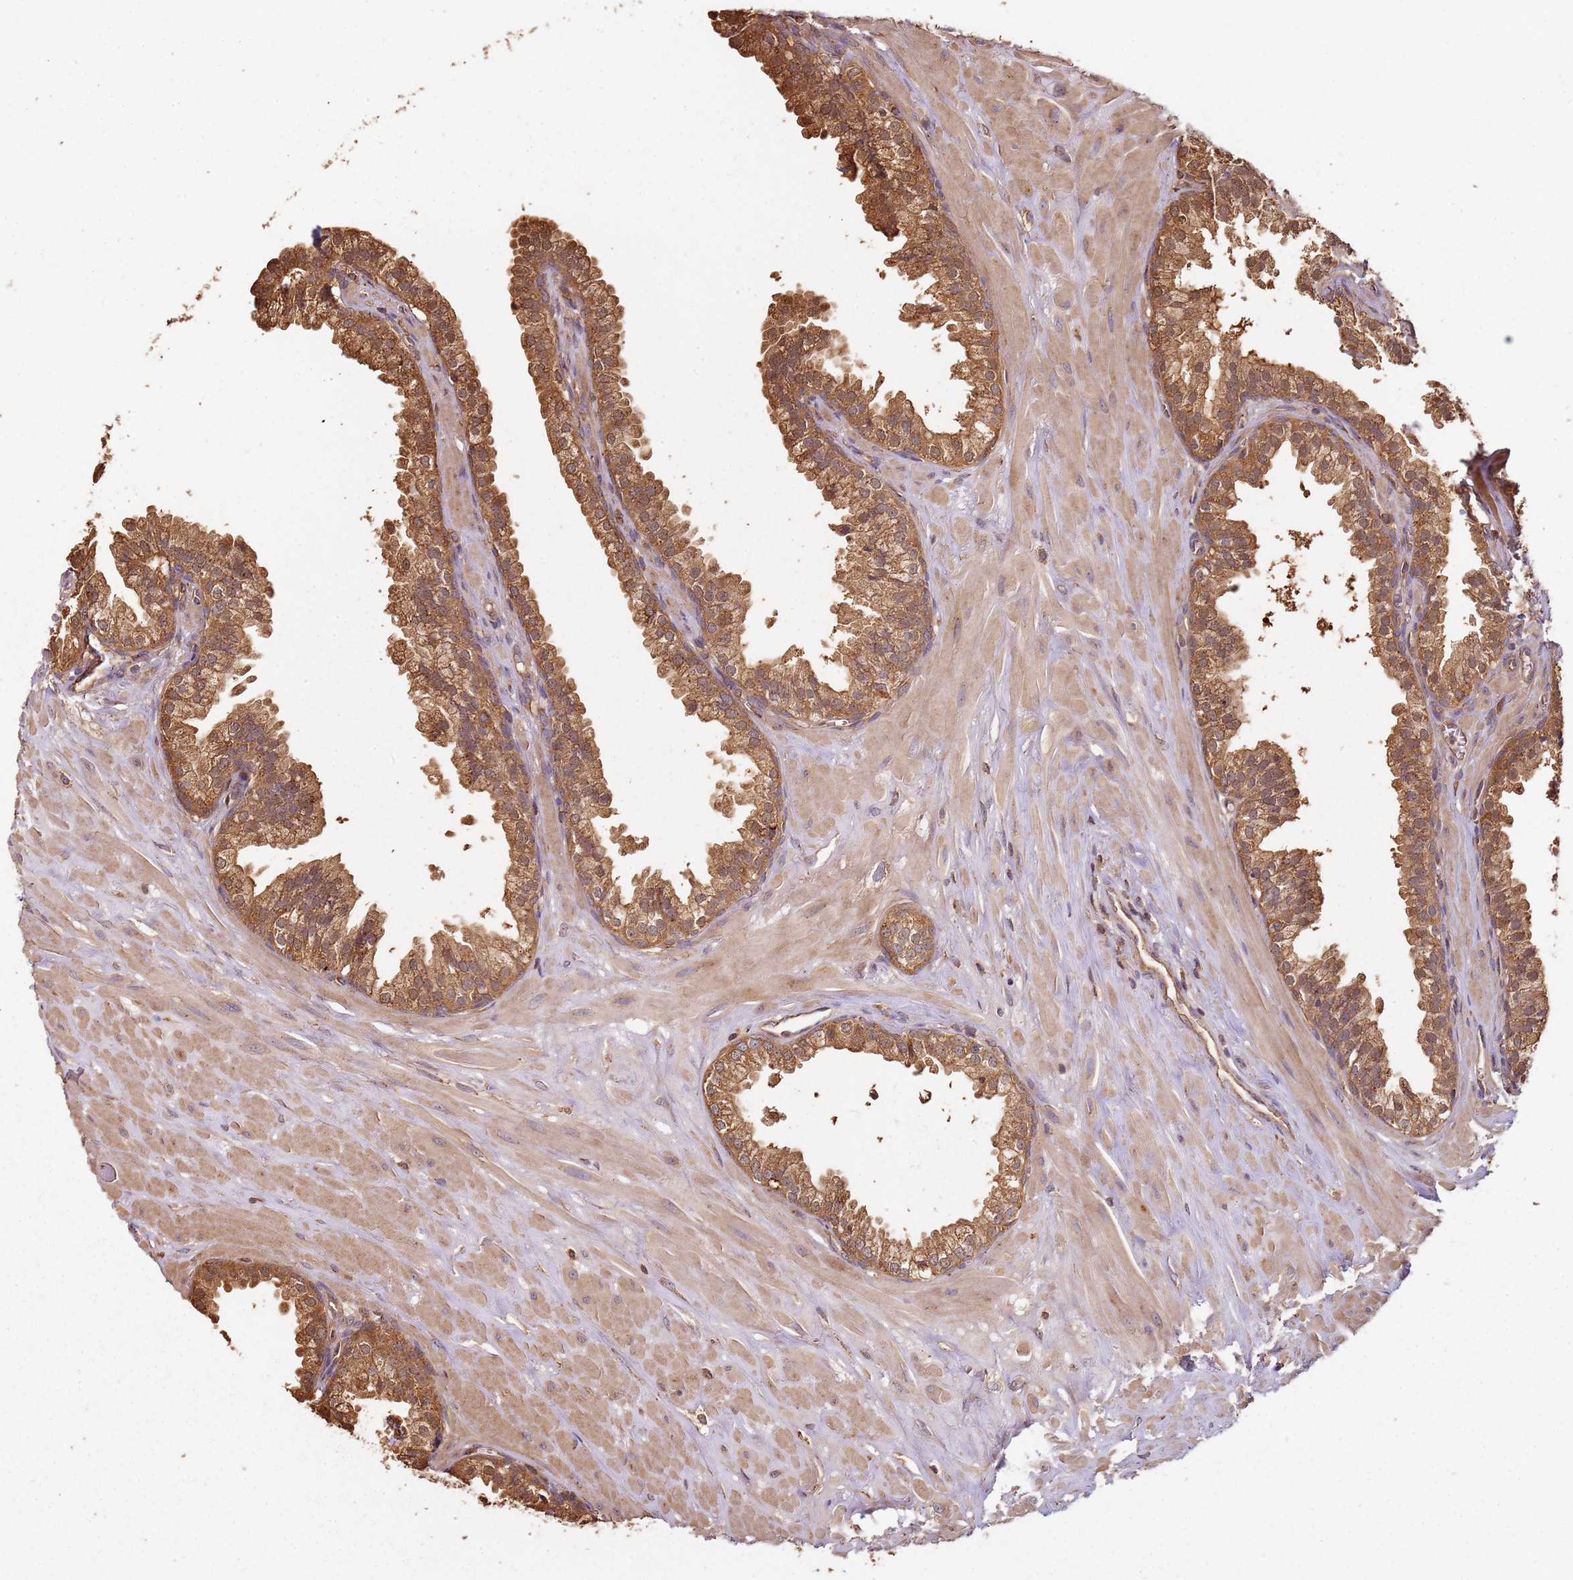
{"staining": {"intensity": "strong", "quantity": ">75%", "location": "cytoplasmic/membranous"}, "tissue": "prostate", "cell_type": "Glandular cells", "image_type": "normal", "snomed": [{"axis": "morphology", "description": "Normal tissue, NOS"}, {"axis": "topography", "description": "Prostate"}, {"axis": "topography", "description": "Peripheral nerve tissue"}], "caption": "A brown stain shows strong cytoplasmic/membranous expression of a protein in glandular cells of benign human prostate.", "gene": "SCGB2B2", "patient": {"sex": "male", "age": 55}}